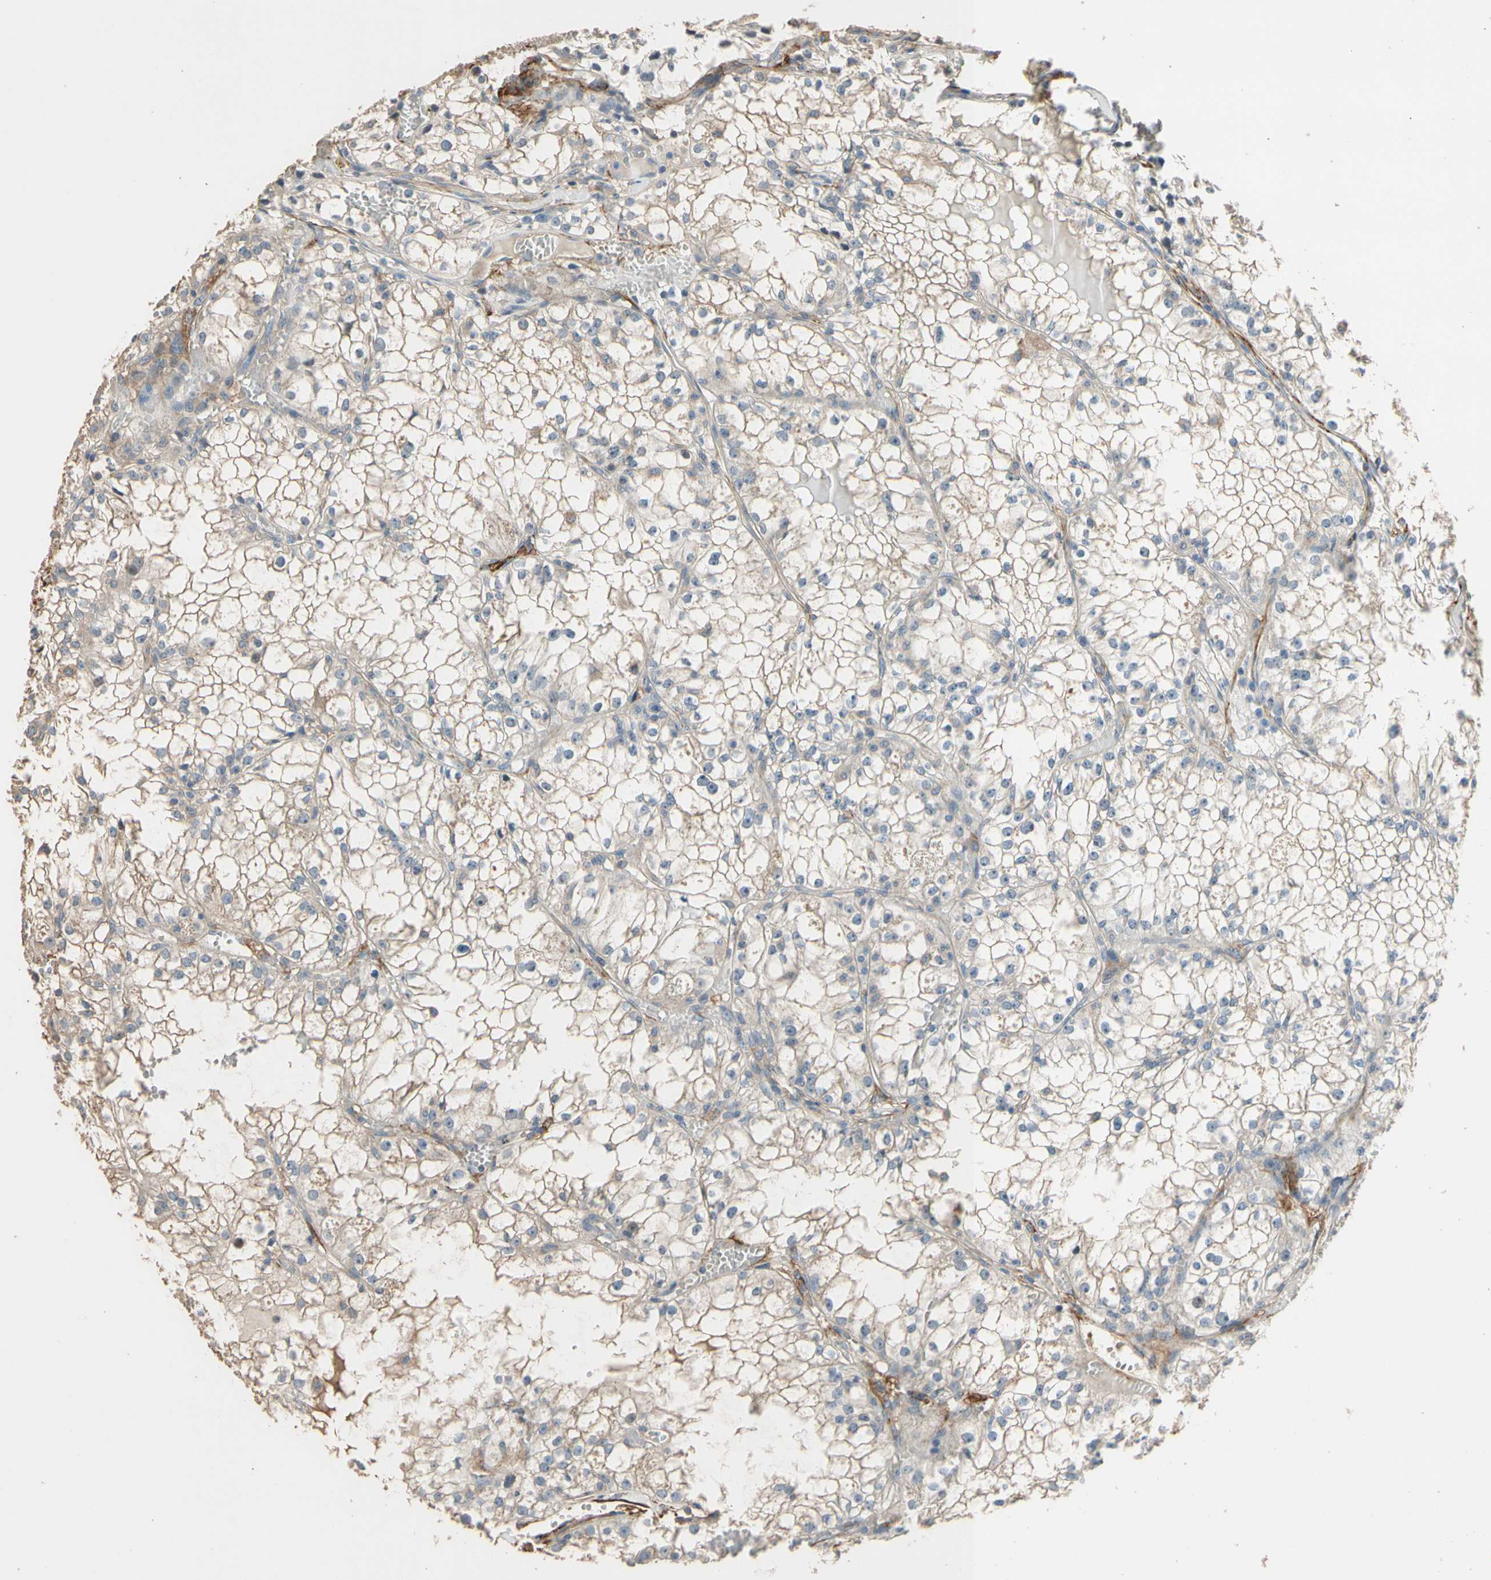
{"staining": {"intensity": "weak", "quantity": "<25%", "location": "cytoplasmic/membranous"}, "tissue": "renal cancer", "cell_type": "Tumor cells", "image_type": "cancer", "snomed": [{"axis": "morphology", "description": "Adenocarcinoma, NOS"}, {"axis": "topography", "description": "Kidney"}], "caption": "Photomicrograph shows no significant protein positivity in tumor cells of renal cancer.", "gene": "SUSD2", "patient": {"sex": "male", "age": 56}}